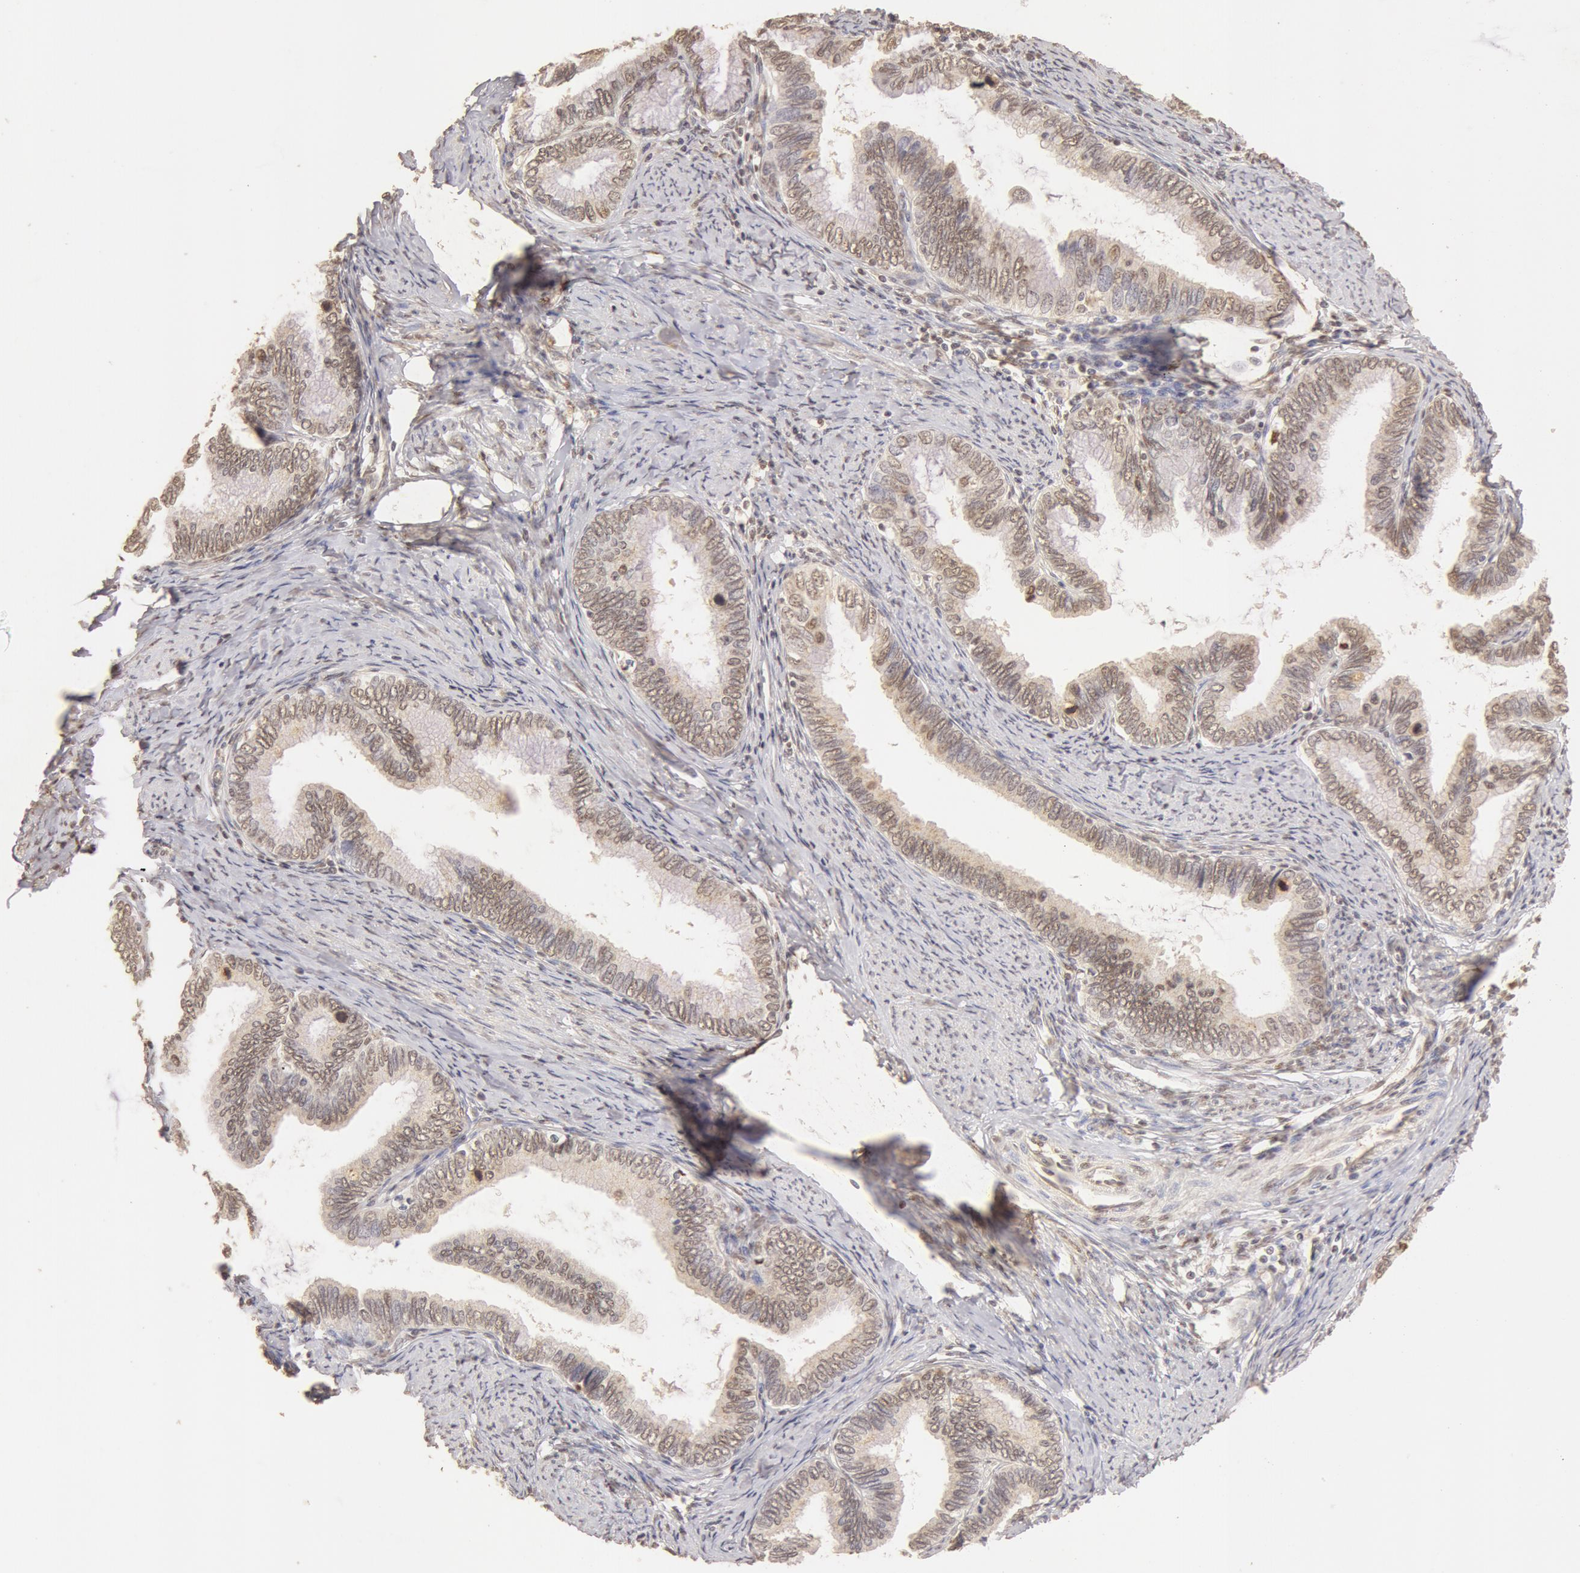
{"staining": {"intensity": "weak", "quantity": ">75%", "location": "cytoplasmic/membranous,nuclear"}, "tissue": "cervical cancer", "cell_type": "Tumor cells", "image_type": "cancer", "snomed": [{"axis": "morphology", "description": "Adenocarcinoma, NOS"}, {"axis": "topography", "description": "Cervix"}], "caption": "Immunohistochemistry (IHC) photomicrograph of neoplastic tissue: adenocarcinoma (cervical) stained using IHC reveals low levels of weak protein expression localized specifically in the cytoplasmic/membranous and nuclear of tumor cells, appearing as a cytoplasmic/membranous and nuclear brown color.", "gene": "SNRNP70", "patient": {"sex": "female", "age": 49}}